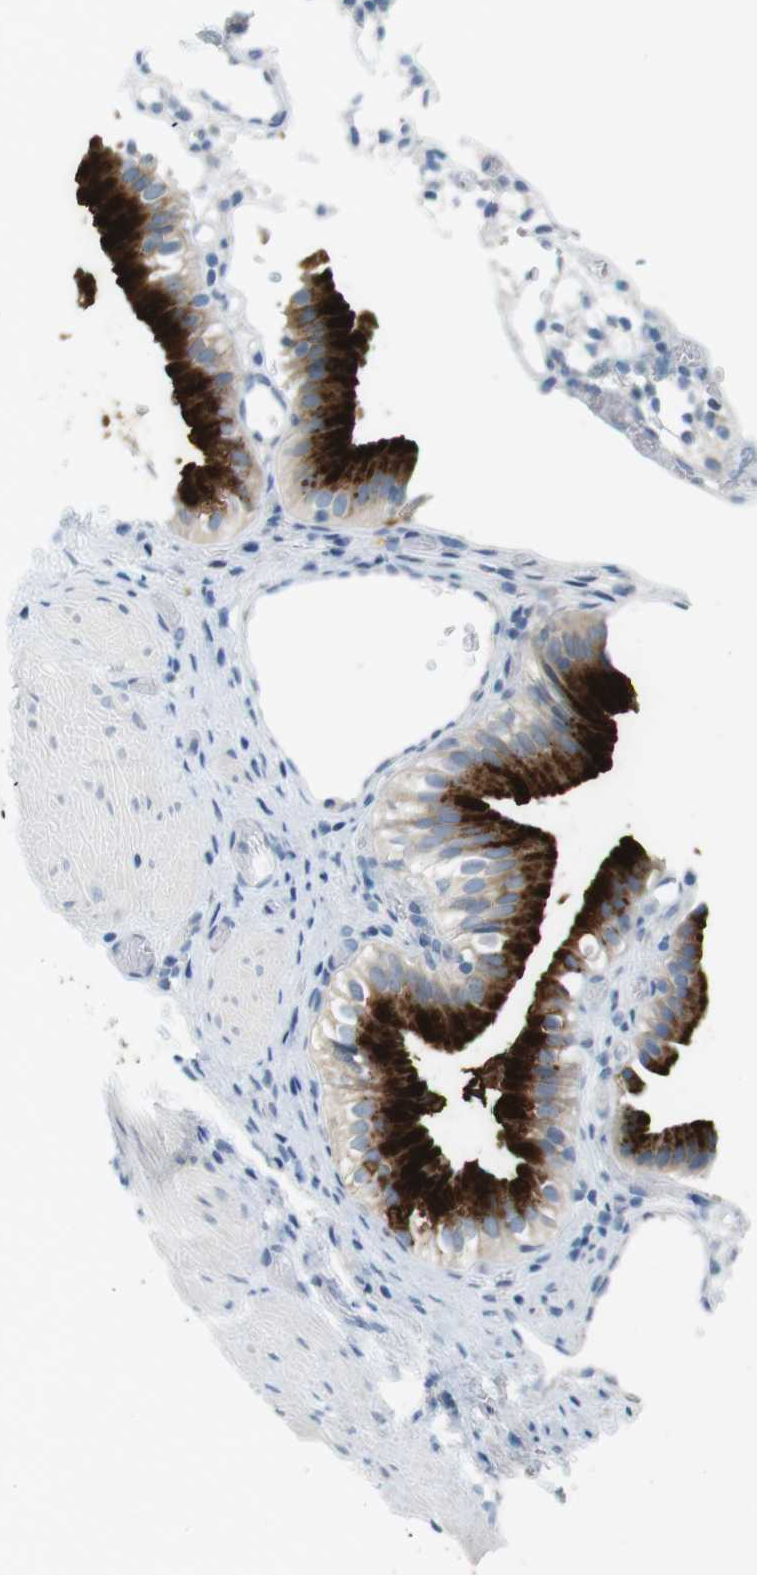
{"staining": {"intensity": "strong", "quantity": ">75%", "location": "cytoplasmic/membranous"}, "tissue": "gallbladder", "cell_type": "Glandular cells", "image_type": "normal", "snomed": [{"axis": "morphology", "description": "Normal tissue, NOS"}, {"axis": "topography", "description": "Gallbladder"}], "caption": "IHC (DAB) staining of unremarkable gallbladder reveals strong cytoplasmic/membranous protein positivity in approximately >75% of glandular cells.", "gene": "MUC5B", "patient": {"sex": "male", "age": 65}}